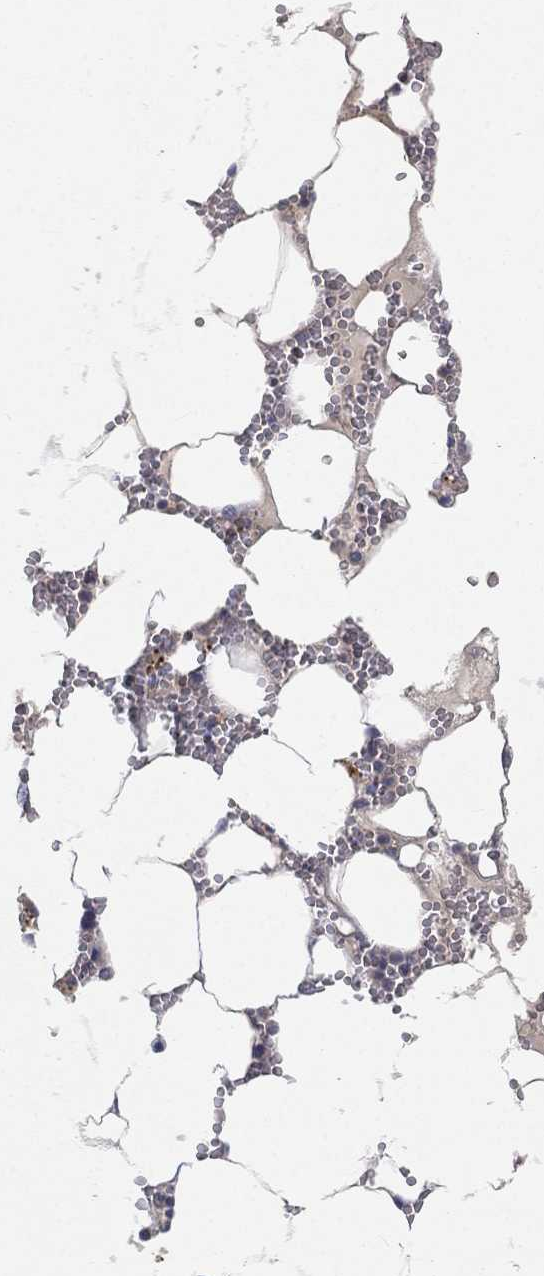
{"staining": {"intensity": "moderate", "quantity": "<25%", "location": "cytoplasmic/membranous"}, "tissue": "bone marrow", "cell_type": "Hematopoietic cells", "image_type": "normal", "snomed": [{"axis": "morphology", "description": "Normal tissue, NOS"}, {"axis": "topography", "description": "Bone marrow"}], "caption": "Protein analysis of benign bone marrow reveals moderate cytoplasmic/membranous positivity in approximately <25% of hematopoietic cells.", "gene": "CTSL", "patient": {"sex": "female", "age": 64}}